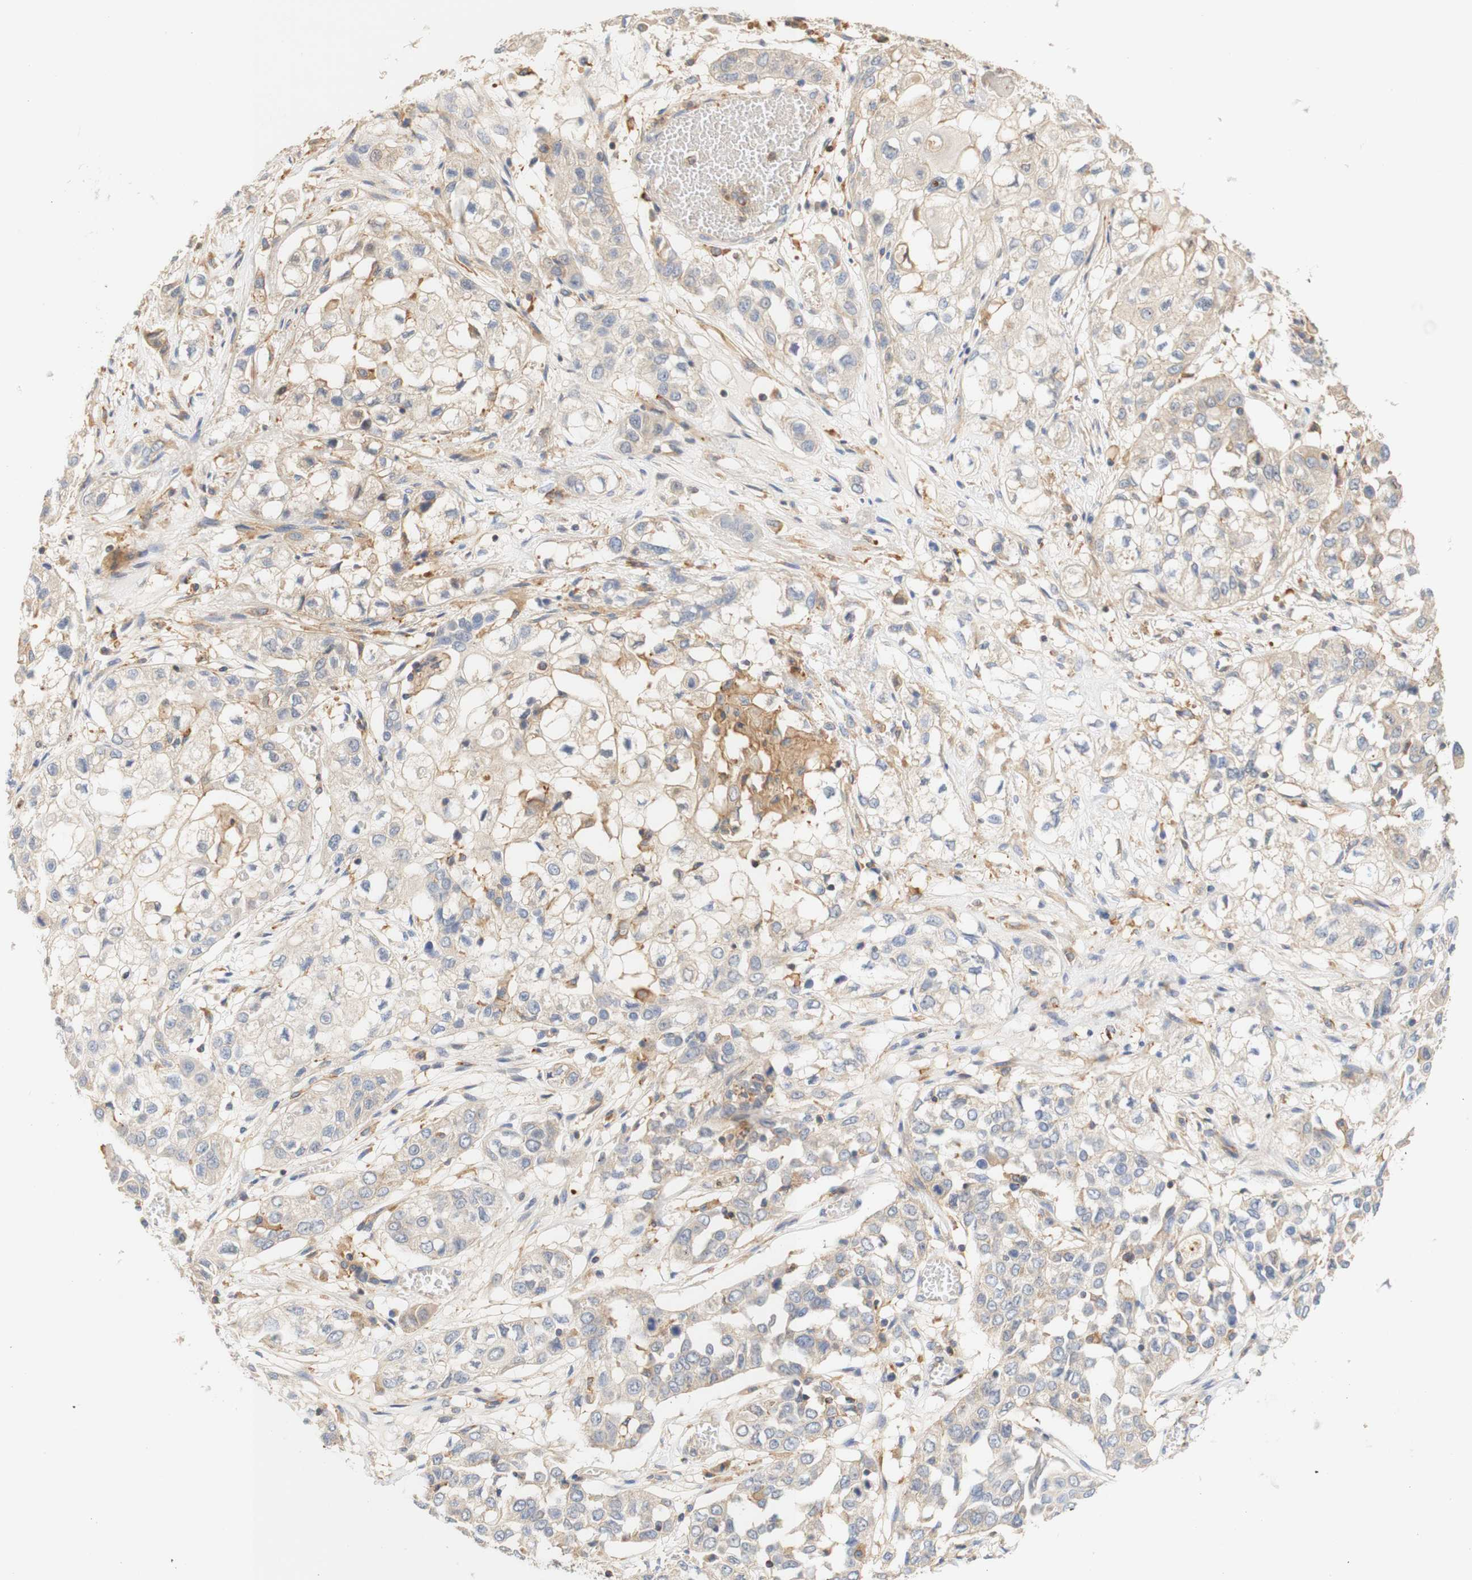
{"staining": {"intensity": "negative", "quantity": "none", "location": "none"}, "tissue": "lung cancer", "cell_type": "Tumor cells", "image_type": "cancer", "snomed": [{"axis": "morphology", "description": "Squamous cell carcinoma, NOS"}, {"axis": "topography", "description": "Lung"}], "caption": "Human lung cancer stained for a protein using IHC displays no staining in tumor cells.", "gene": "PCDH7", "patient": {"sex": "male", "age": 71}}